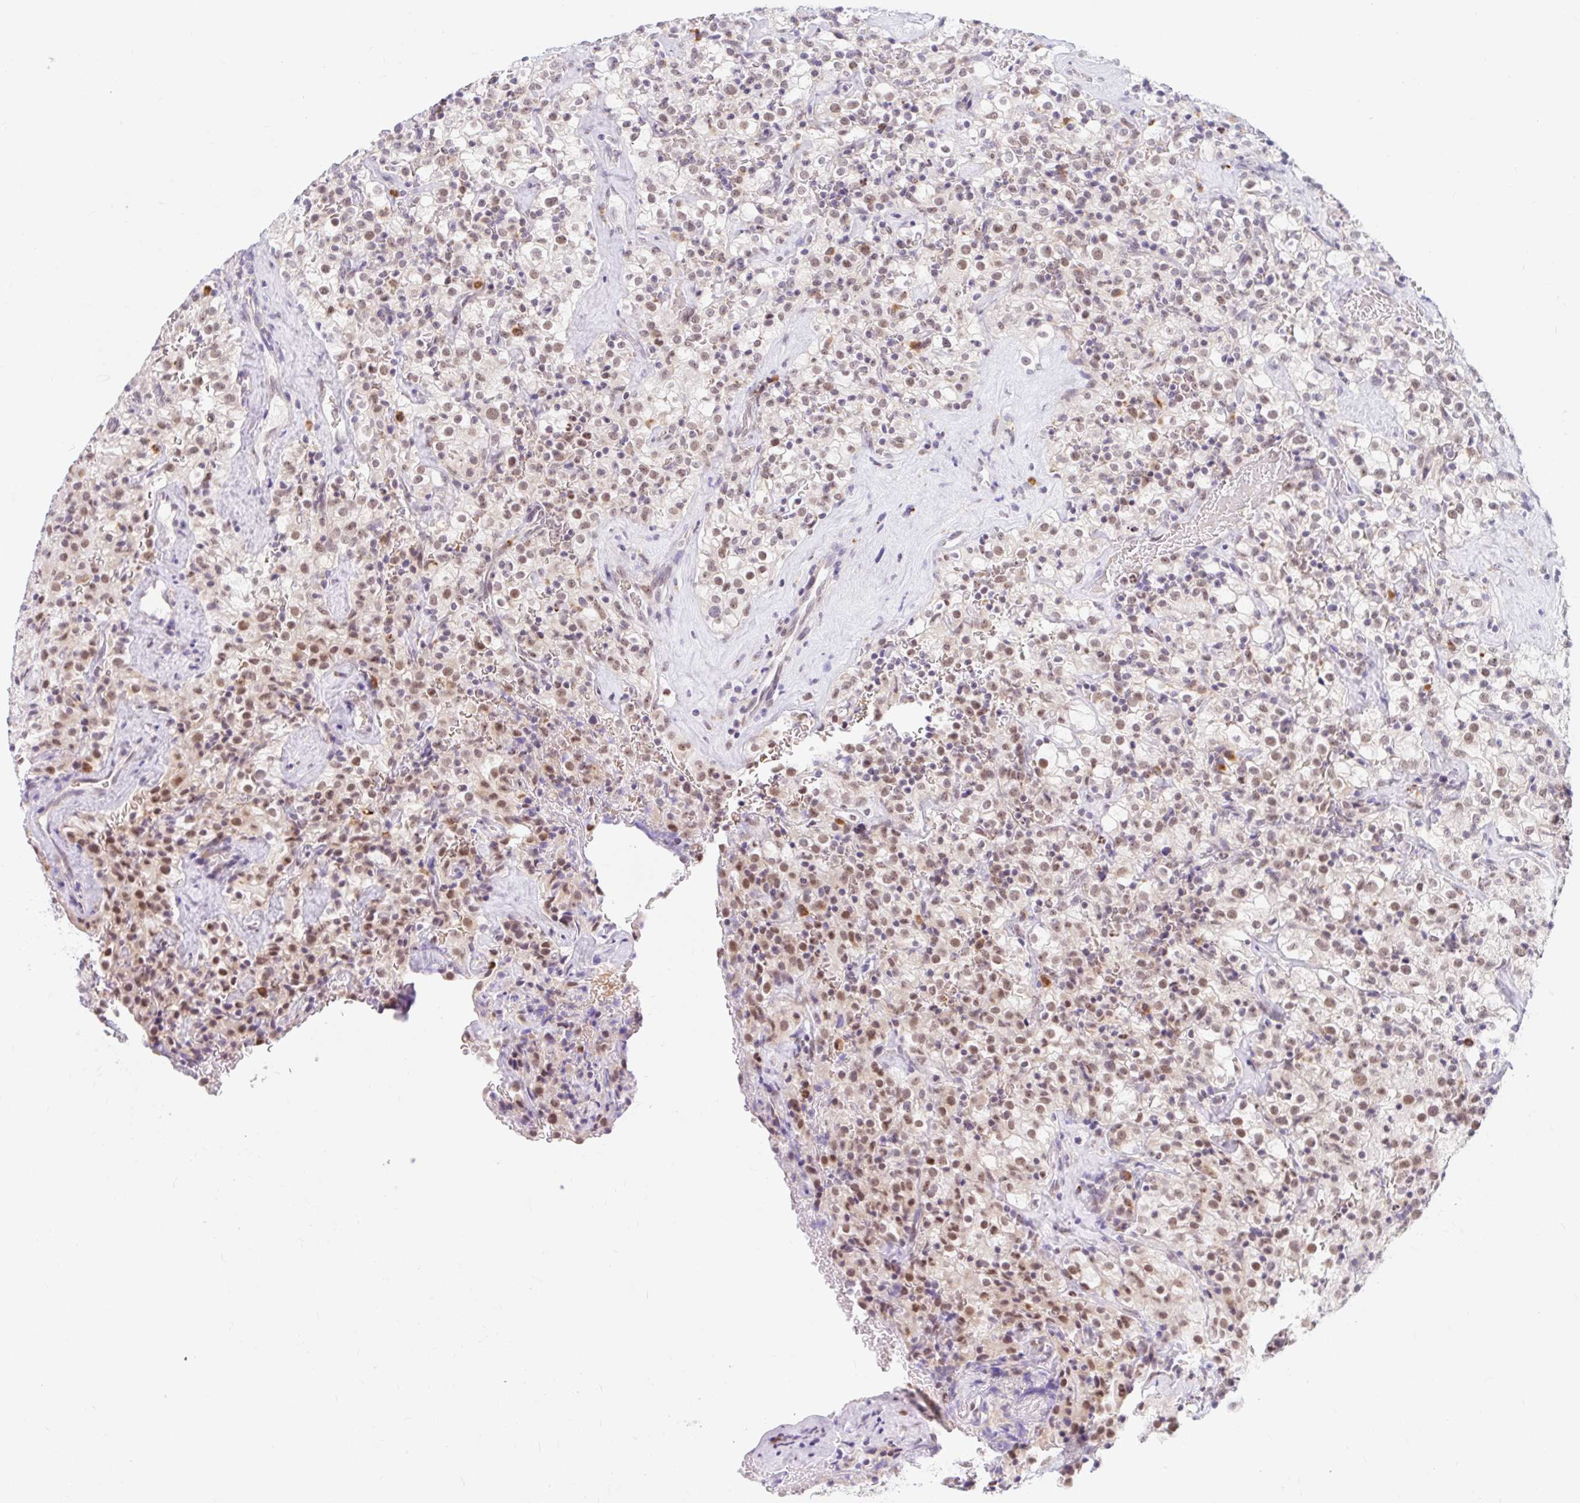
{"staining": {"intensity": "weak", "quantity": "25%-75%", "location": "nuclear"}, "tissue": "renal cancer", "cell_type": "Tumor cells", "image_type": "cancer", "snomed": [{"axis": "morphology", "description": "Adenocarcinoma, NOS"}, {"axis": "topography", "description": "Kidney"}], "caption": "High-magnification brightfield microscopy of adenocarcinoma (renal) stained with DAB (3,3'-diaminobenzidine) (brown) and counterstained with hematoxylin (blue). tumor cells exhibit weak nuclear staining is identified in approximately25%-75% of cells. The staining was performed using DAB, with brown indicating positive protein expression. Nuclei are stained blue with hematoxylin.", "gene": "SRSF10", "patient": {"sex": "female", "age": 74}}